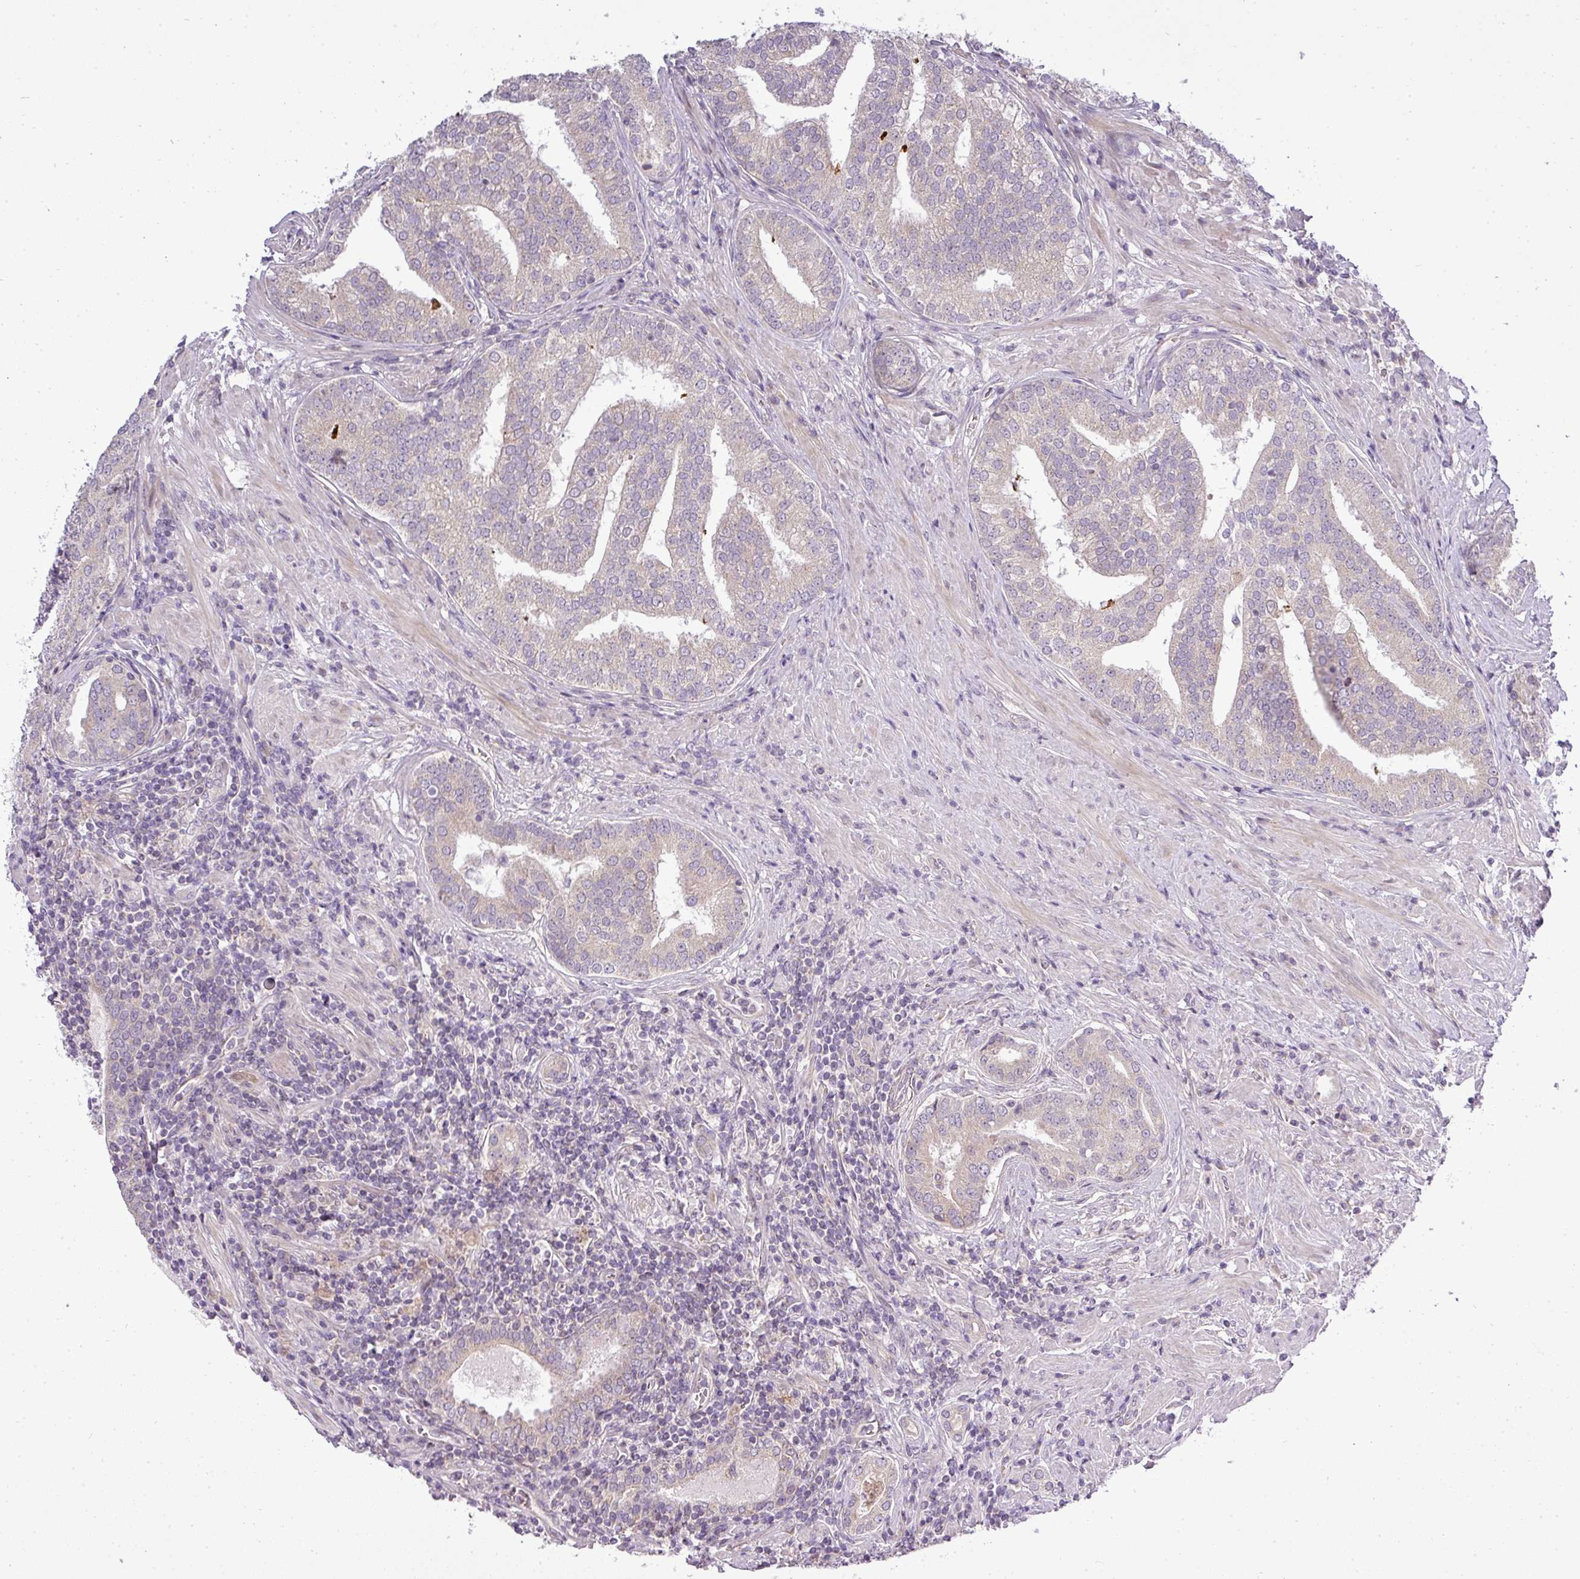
{"staining": {"intensity": "weak", "quantity": "25%-75%", "location": "cytoplasmic/membranous"}, "tissue": "prostate cancer", "cell_type": "Tumor cells", "image_type": "cancer", "snomed": [{"axis": "morphology", "description": "Adenocarcinoma, High grade"}, {"axis": "topography", "description": "Prostate"}], "caption": "Prostate high-grade adenocarcinoma tissue exhibits weak cytoplasmic/membranous staining in approximately 25%-75% of tumor cells, visualized by immunohistochemistry. The protein of interest is shown in brown color, while the nuclei are stained blue.", "gene": "ZDHHC1", "patient": {"sex": "male", "age": 55}}